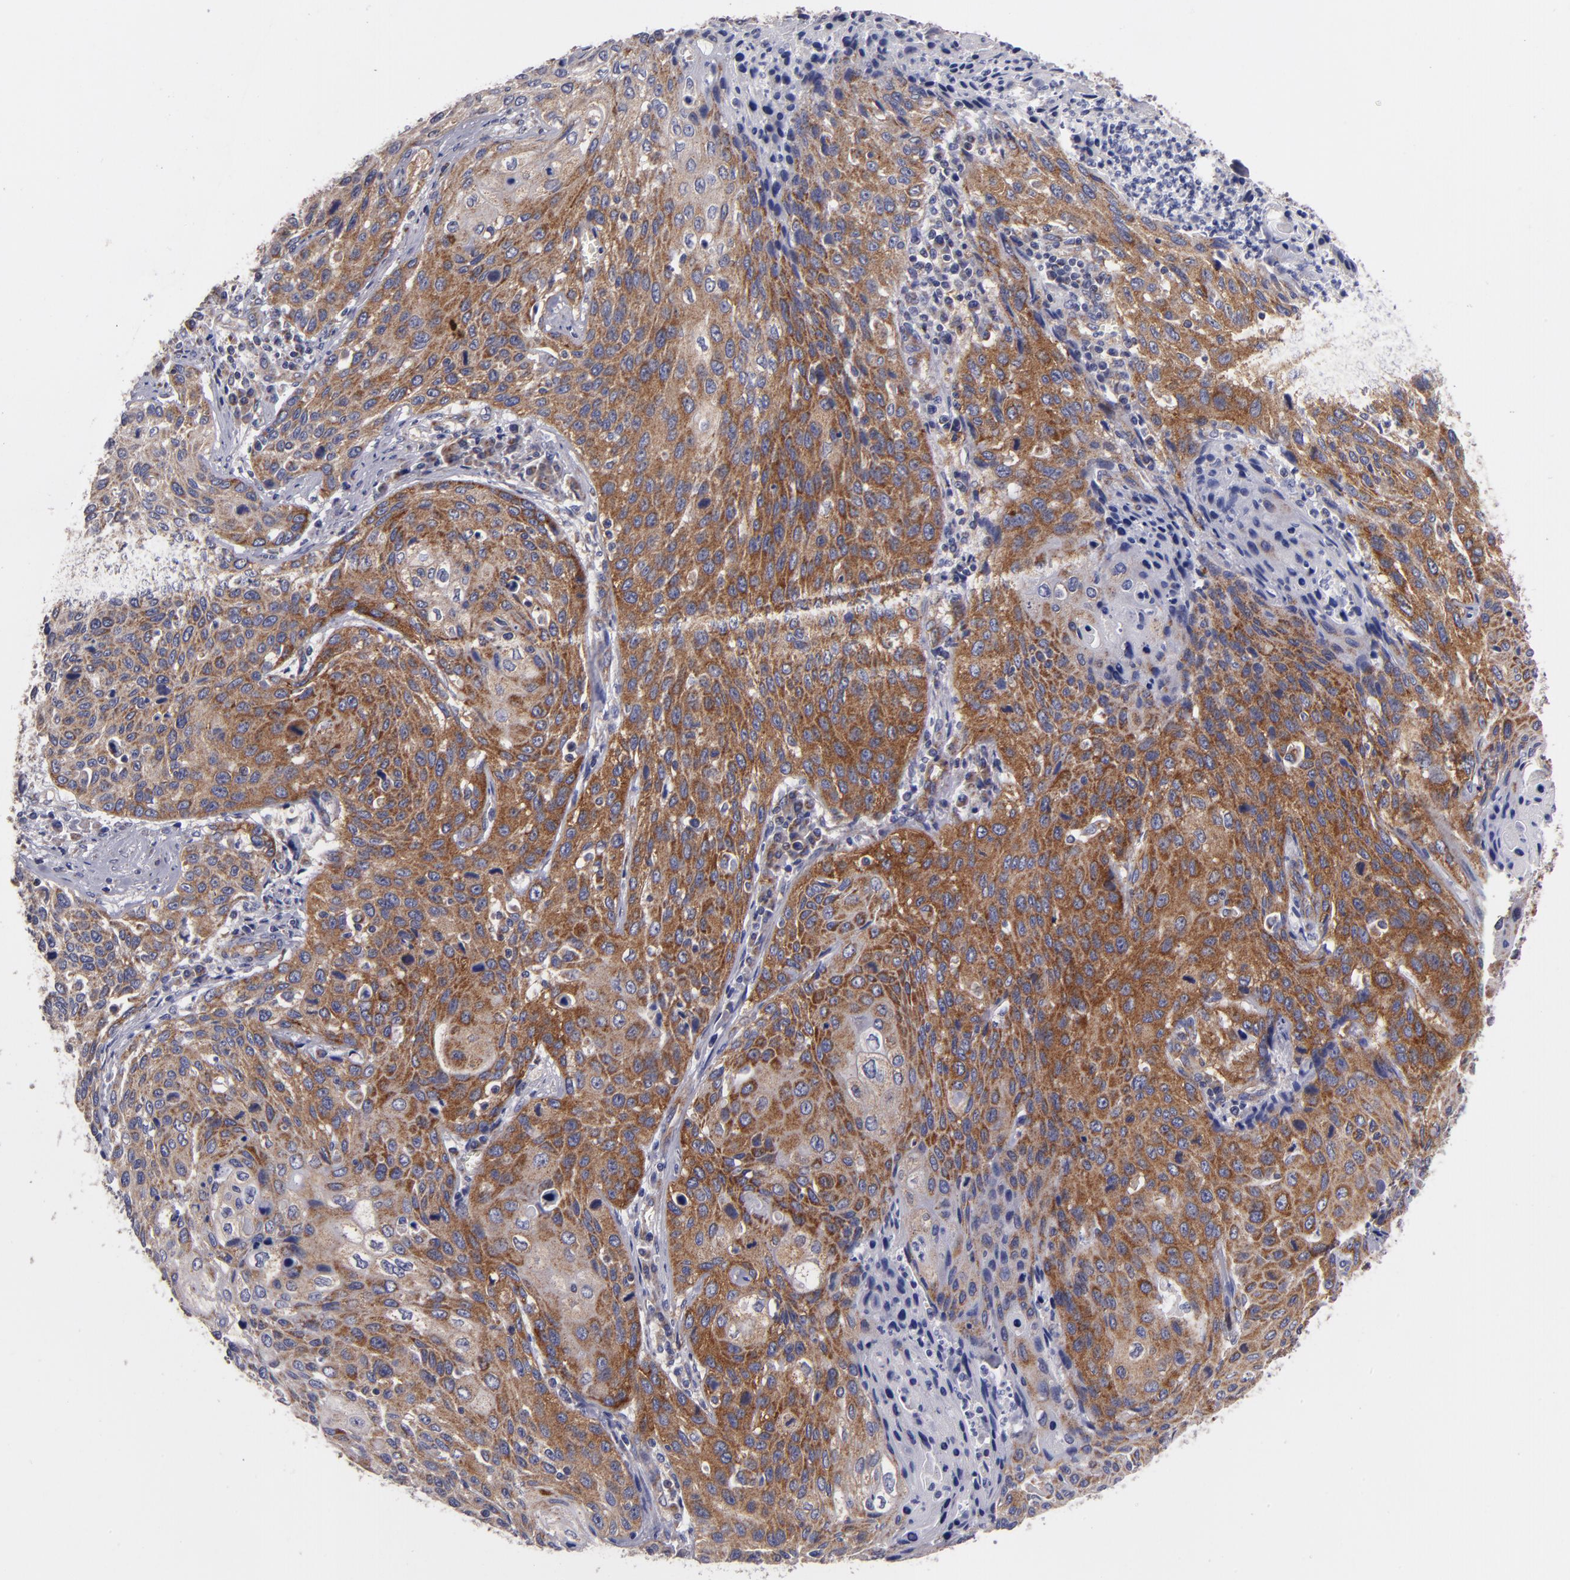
{"staining": {"intensity": "strong", "quantity": ">75%", "location": "cytoplasmic/membranous"}, "tissue": "cervical cancer", "cell_type": "Tumor cells", "image_type": "cancer", "snomed": [{"axis": "morphology", "description": "Squamous cell carcinoma, NOS"}, {"axis": "topography", "description": "Cervix"}], "caption": "Cervical squamous cell carcinoma stained with DAB IHC demonstrates high levels of strong cytoplasmic/membranous staining in about >75% of tumor cells.", "gene": "CLTA", "patient": {"sex": "female", "age": 32}}